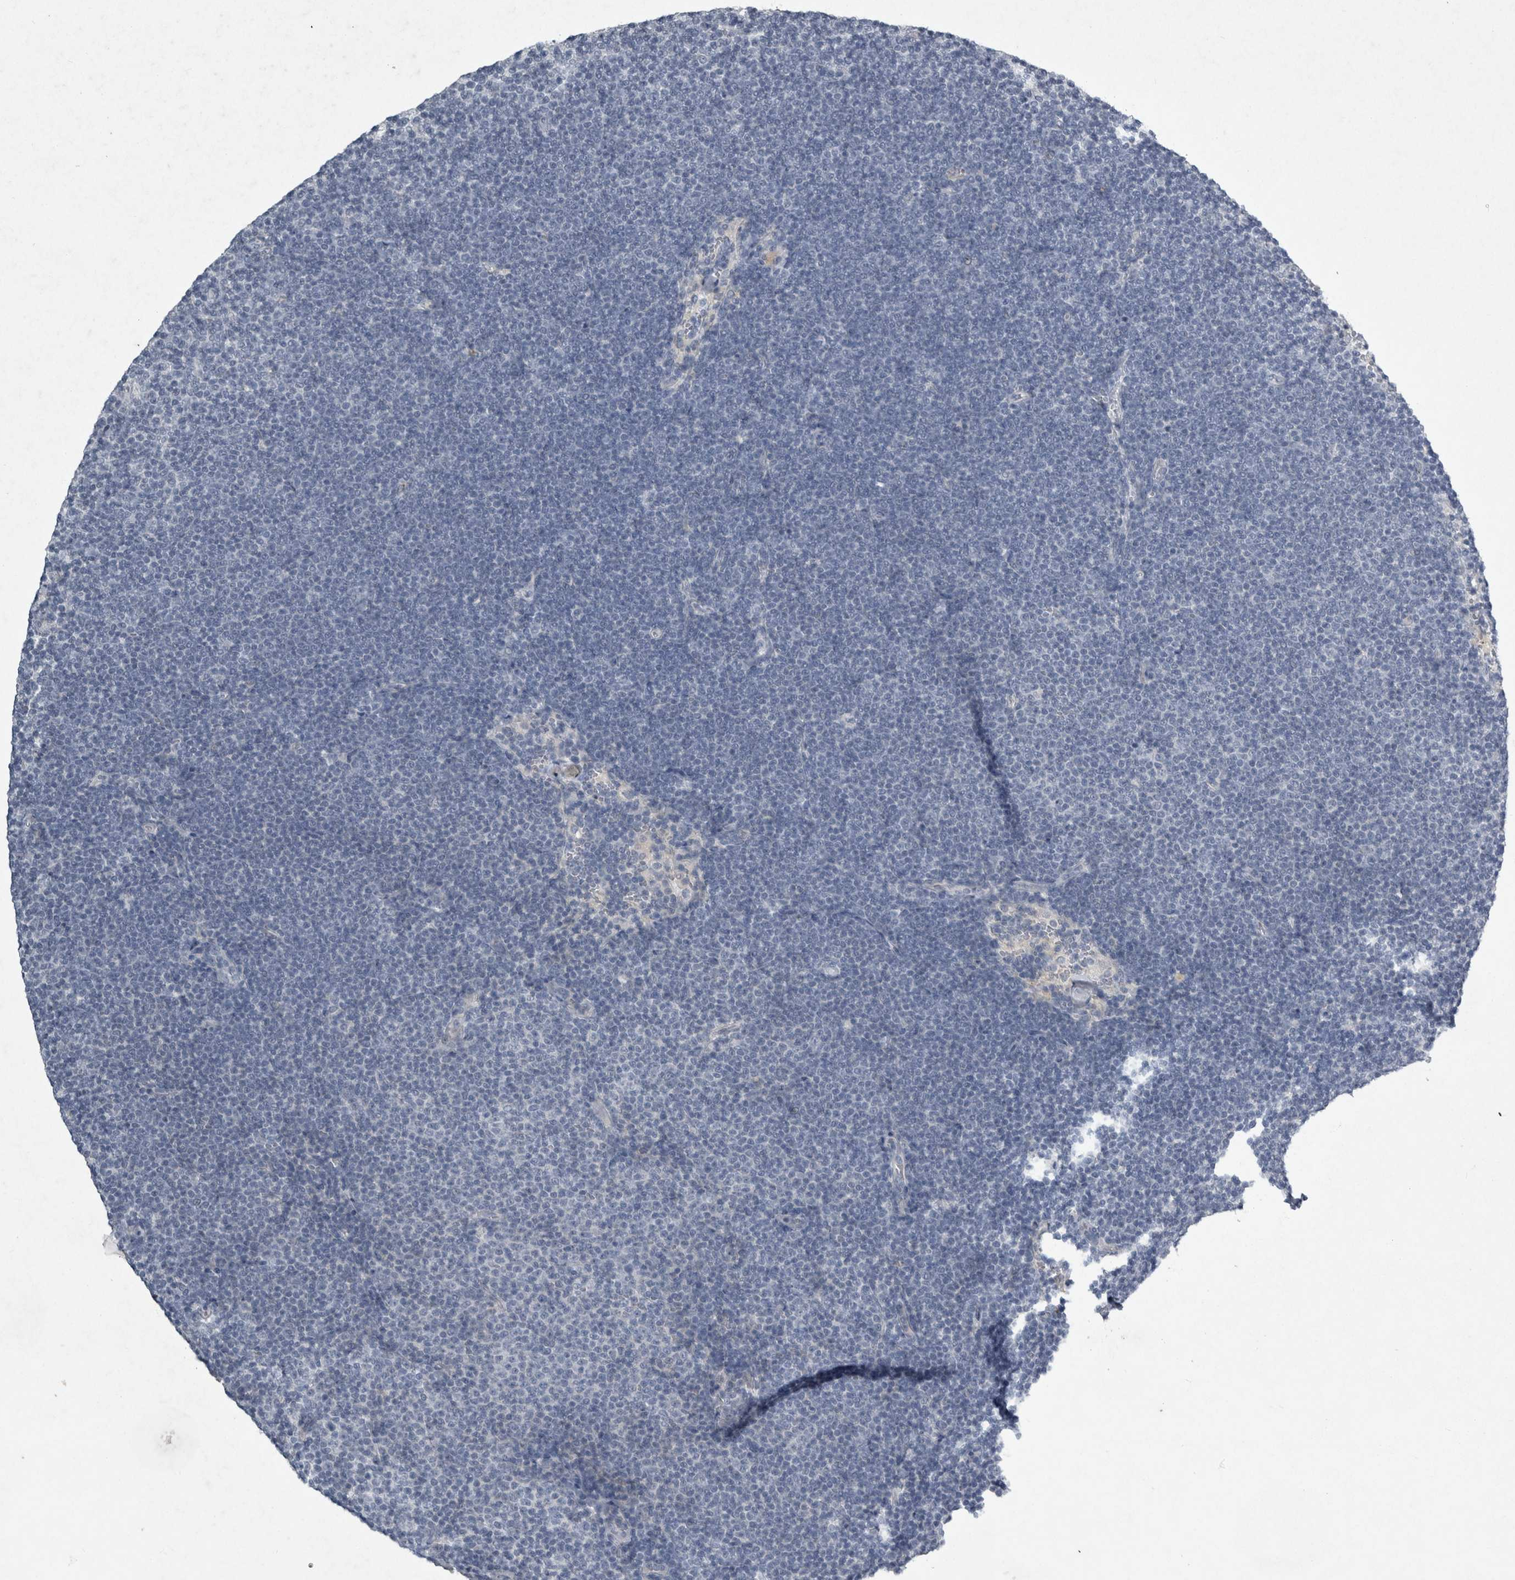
{"staining": {"intensity": "negative", "quantity": "none", "location": "none"}, "tissue": "lymphoma", "cell_type": "Tumor cells", "image_type": "cancer", "snomed": [{"axis": "morphology", "description": "Malignant lymphoma, non-Hodgkin's type, Low grade"}, {"axis": "topography", "description": "Lymph node"}], "caption": "Malignant lymphoma, non-Hodgkin's type (low-grade) was stained to show a protein in brown. There is no significant positivity in tumor cells.", "gene": "PDX1", "patient": {"sex": "female", "age": 53}}